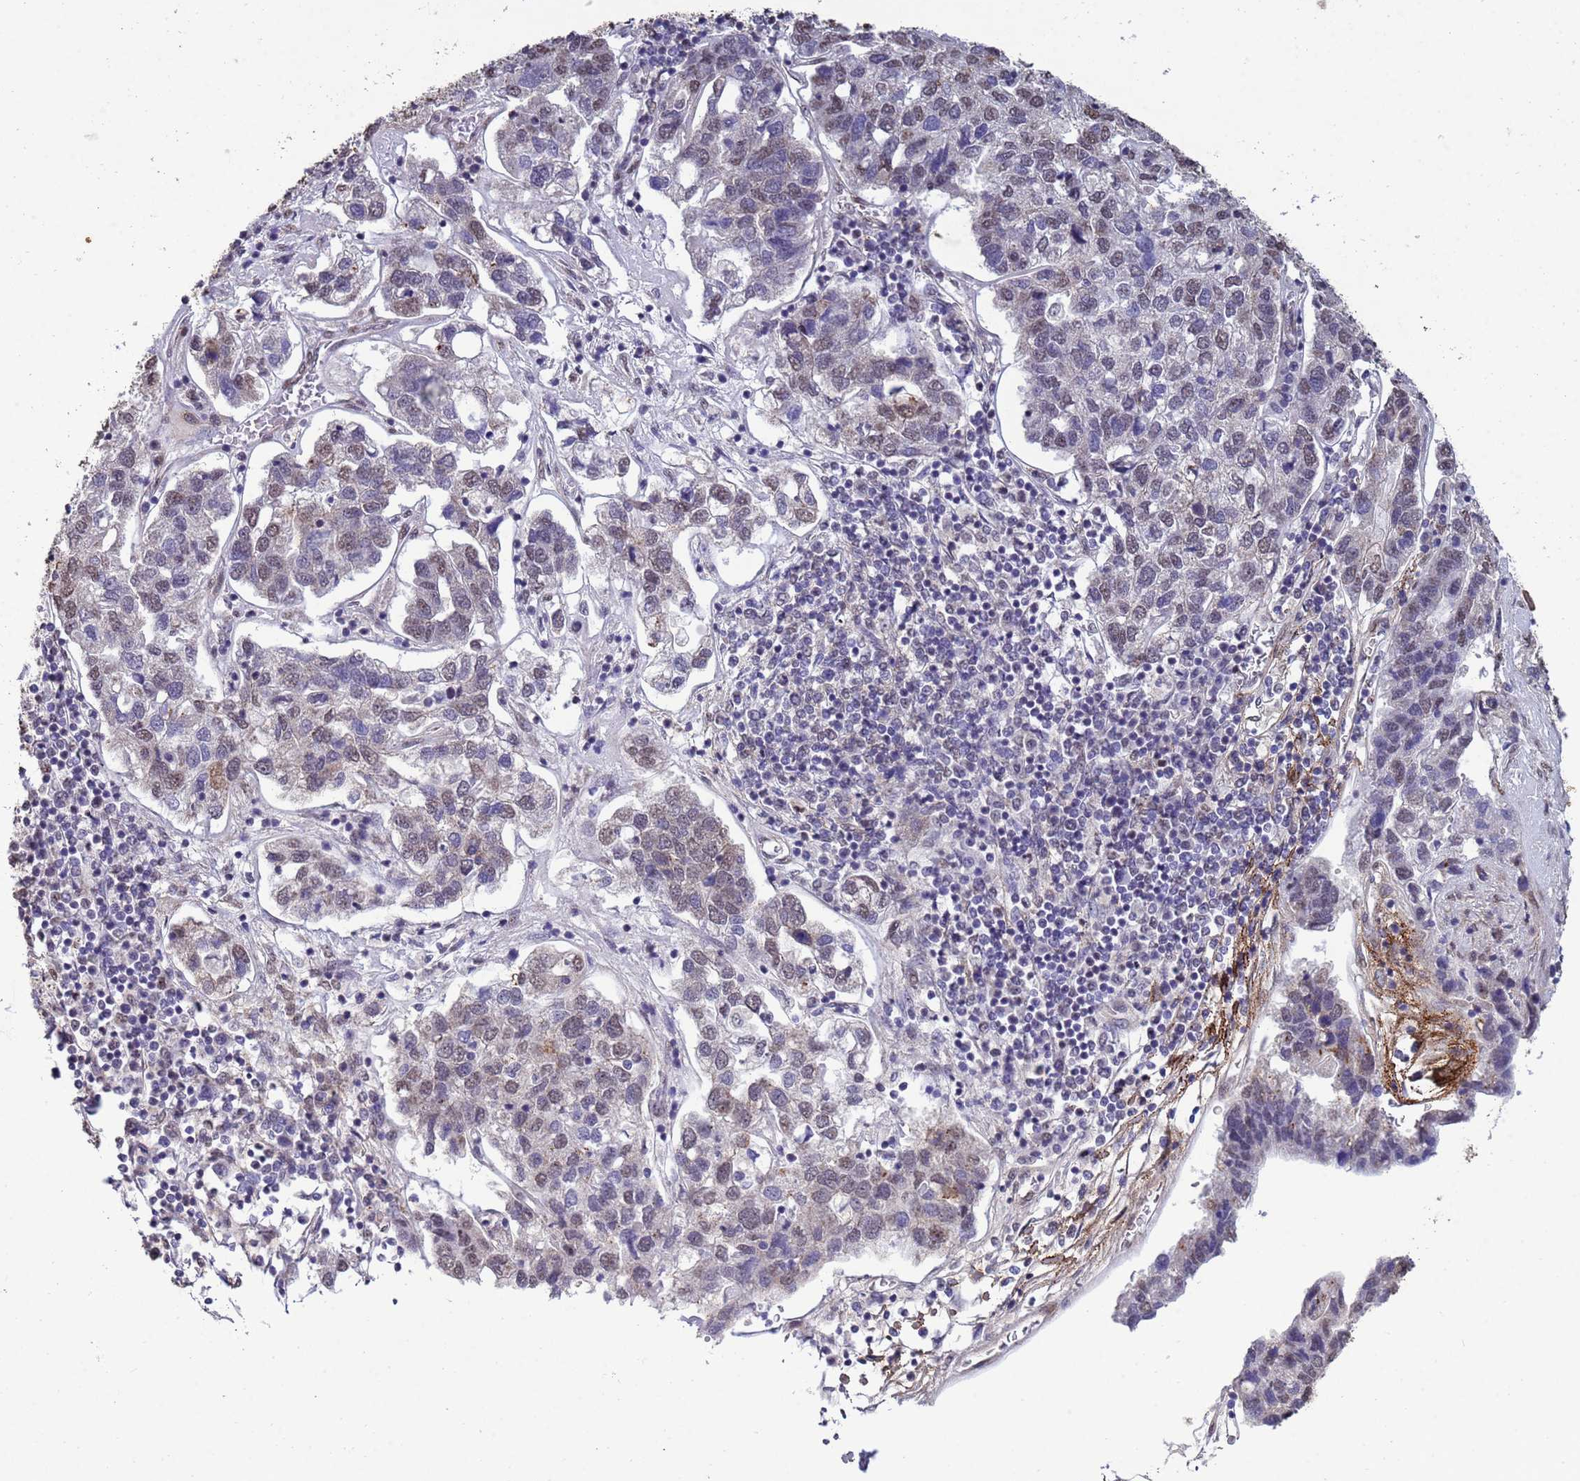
{"staining": {"intensity": "weak", "quantity": "25%-75%", "location": "nuclear"}, "tissue": "pancreatic cancer", "cell_type": "Tumor cells", "image_type": "cancer", "snomed": [{"axis": "morphology", "description": "Adenocarcinoma, NOS"}, {"axis": "topography", "description": "Pancreas"}], "caption": "A micrograph of human pancreatic adenocarcinoma stained for a protein shows weak nuclear brown staining in tumor cells. Nuclei are stained in blue.", "gene": "TRIP6", "patient": {"sex": "female", "age": 61}}